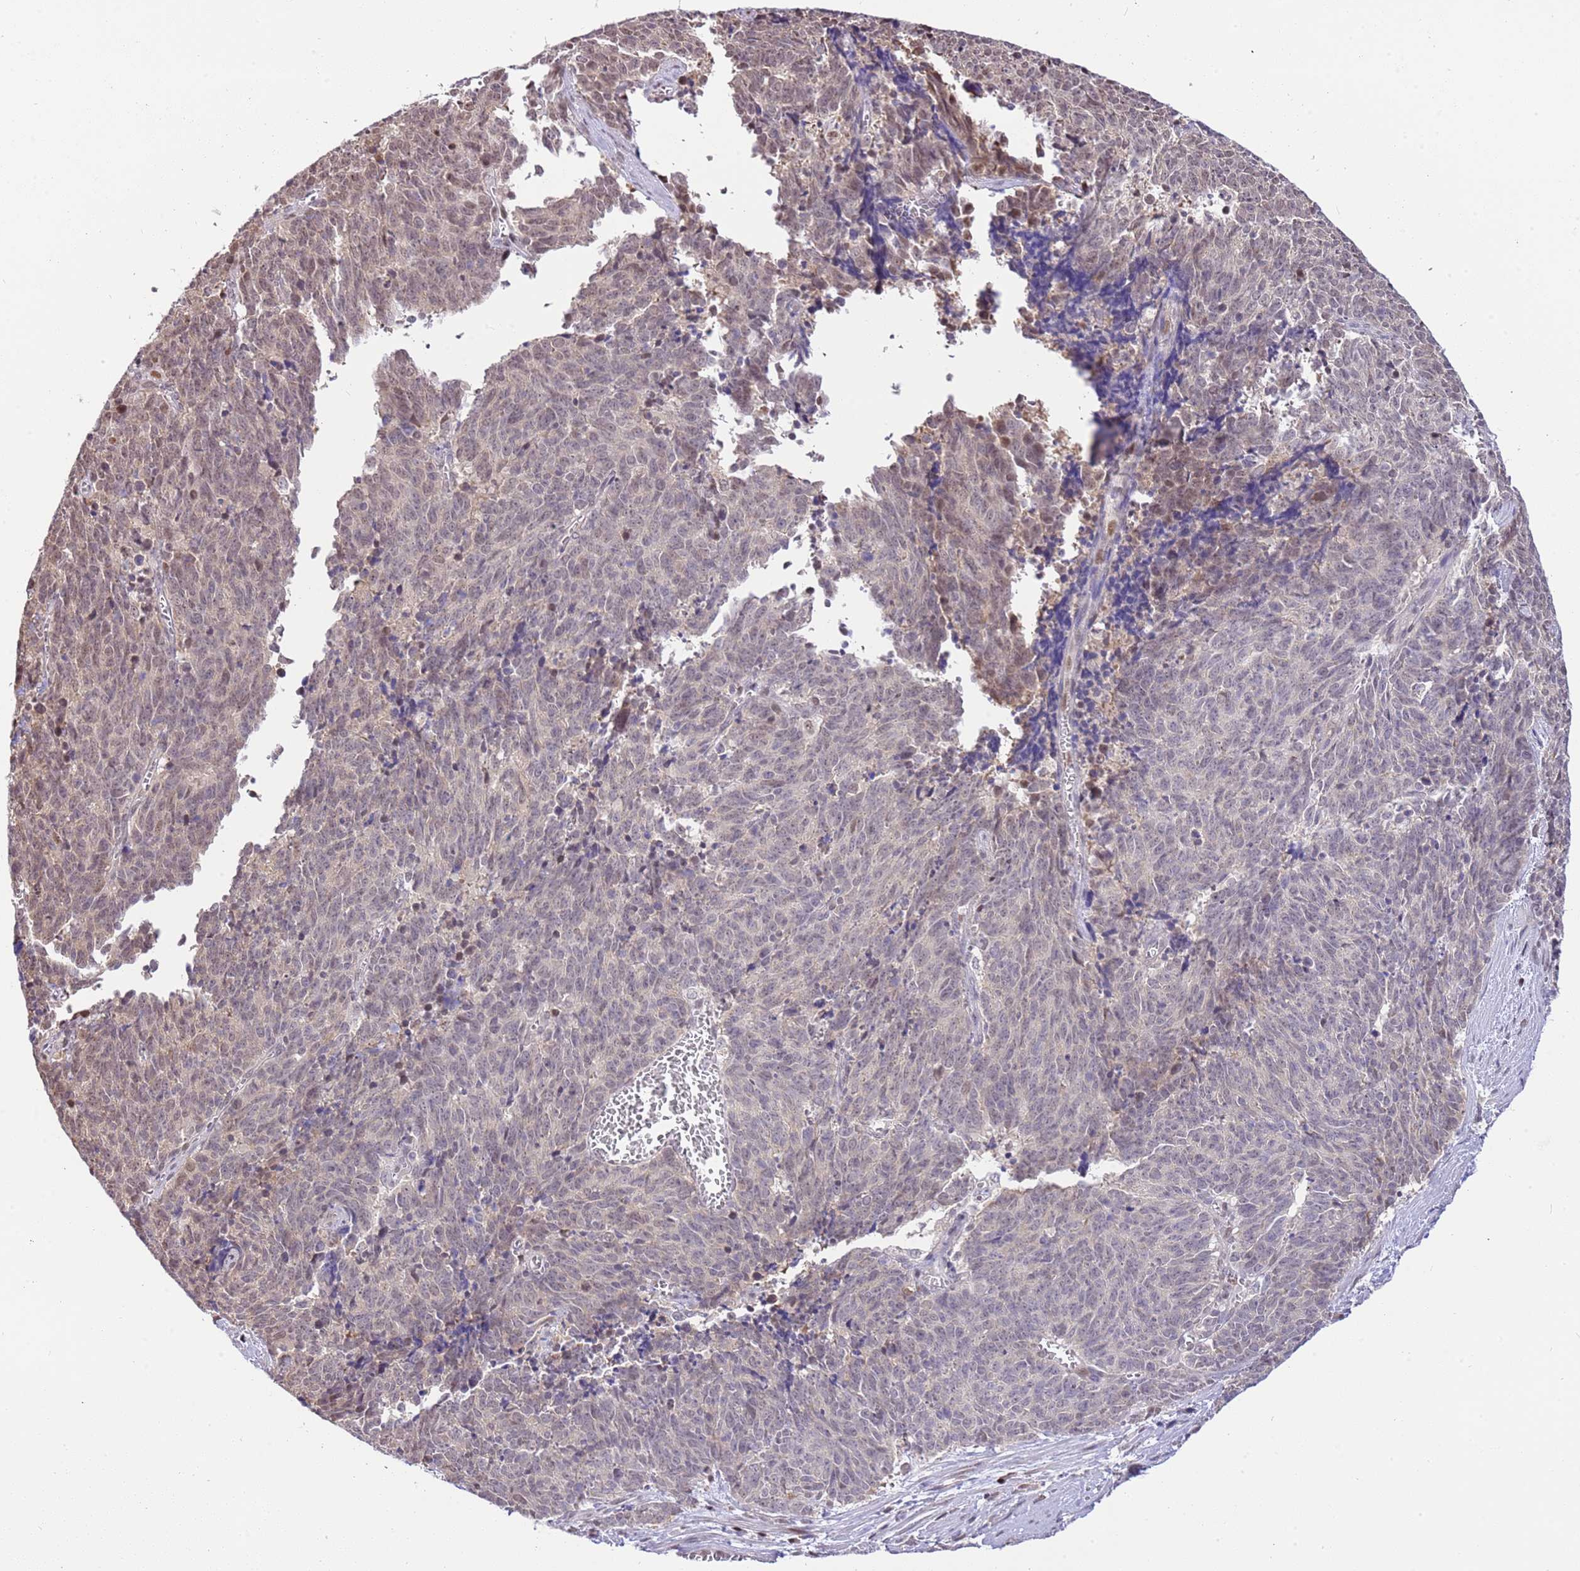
{"staining": {"intensity": "weak", "quantity": "<25%", "location": "cytoplasmic/membranous"}, "tissue": "cervical cancer", "cell_type": "Tumor cells", "image_type": "cancer", "snomed": [{"axis": "morphology", "description": "Squamous cell carcinoma, NOS"}, {"axis": "topography", "description": "Cervix"}], "caption": "DAB immunohistochemical staining of human cervical squamous cell carcinoma displays no significant positivity in tumor cells.", "gene": "RFK", "patient": {"sex": "female", "age": 29}}